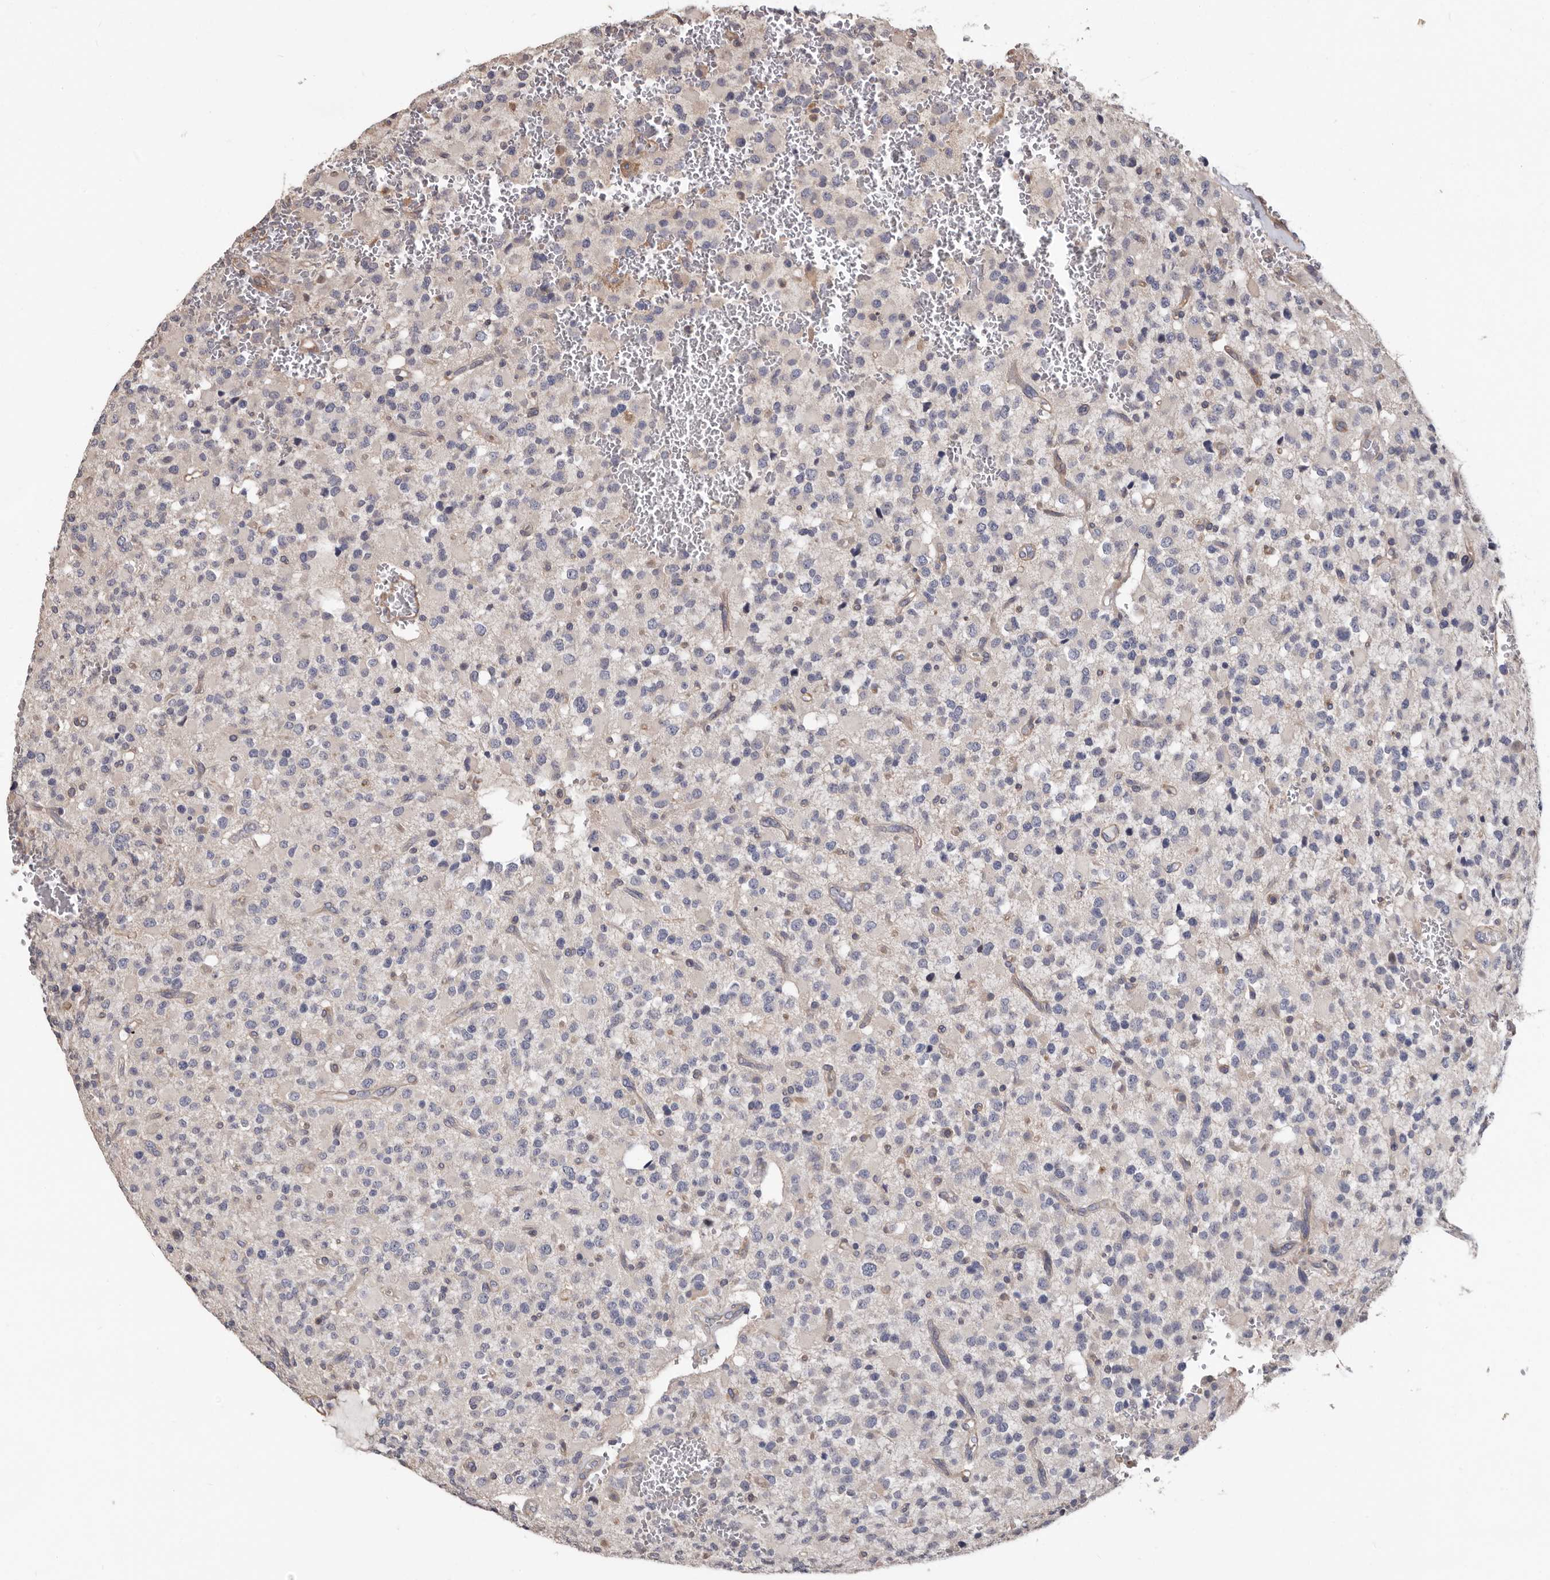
{"staining": {"intensity": "negative", "quantity": "none", "location": "none"}, "tissue": "glioma", "cell_type": "Tumor cells", "image_type": "cancer", "snomed": [{"axis": "morphology", "description": "Glioma, malignant, High grade"}, {"axis": "topography", "description": "Brain"}], "caption": "Immunohistochemistry micrograph of neoplastic tissue: glioma stained with DAB reveals no significant protein expression in tumor cells.", "gene": "MRPL18", "patient": {"sex": "male", "age": 34}}